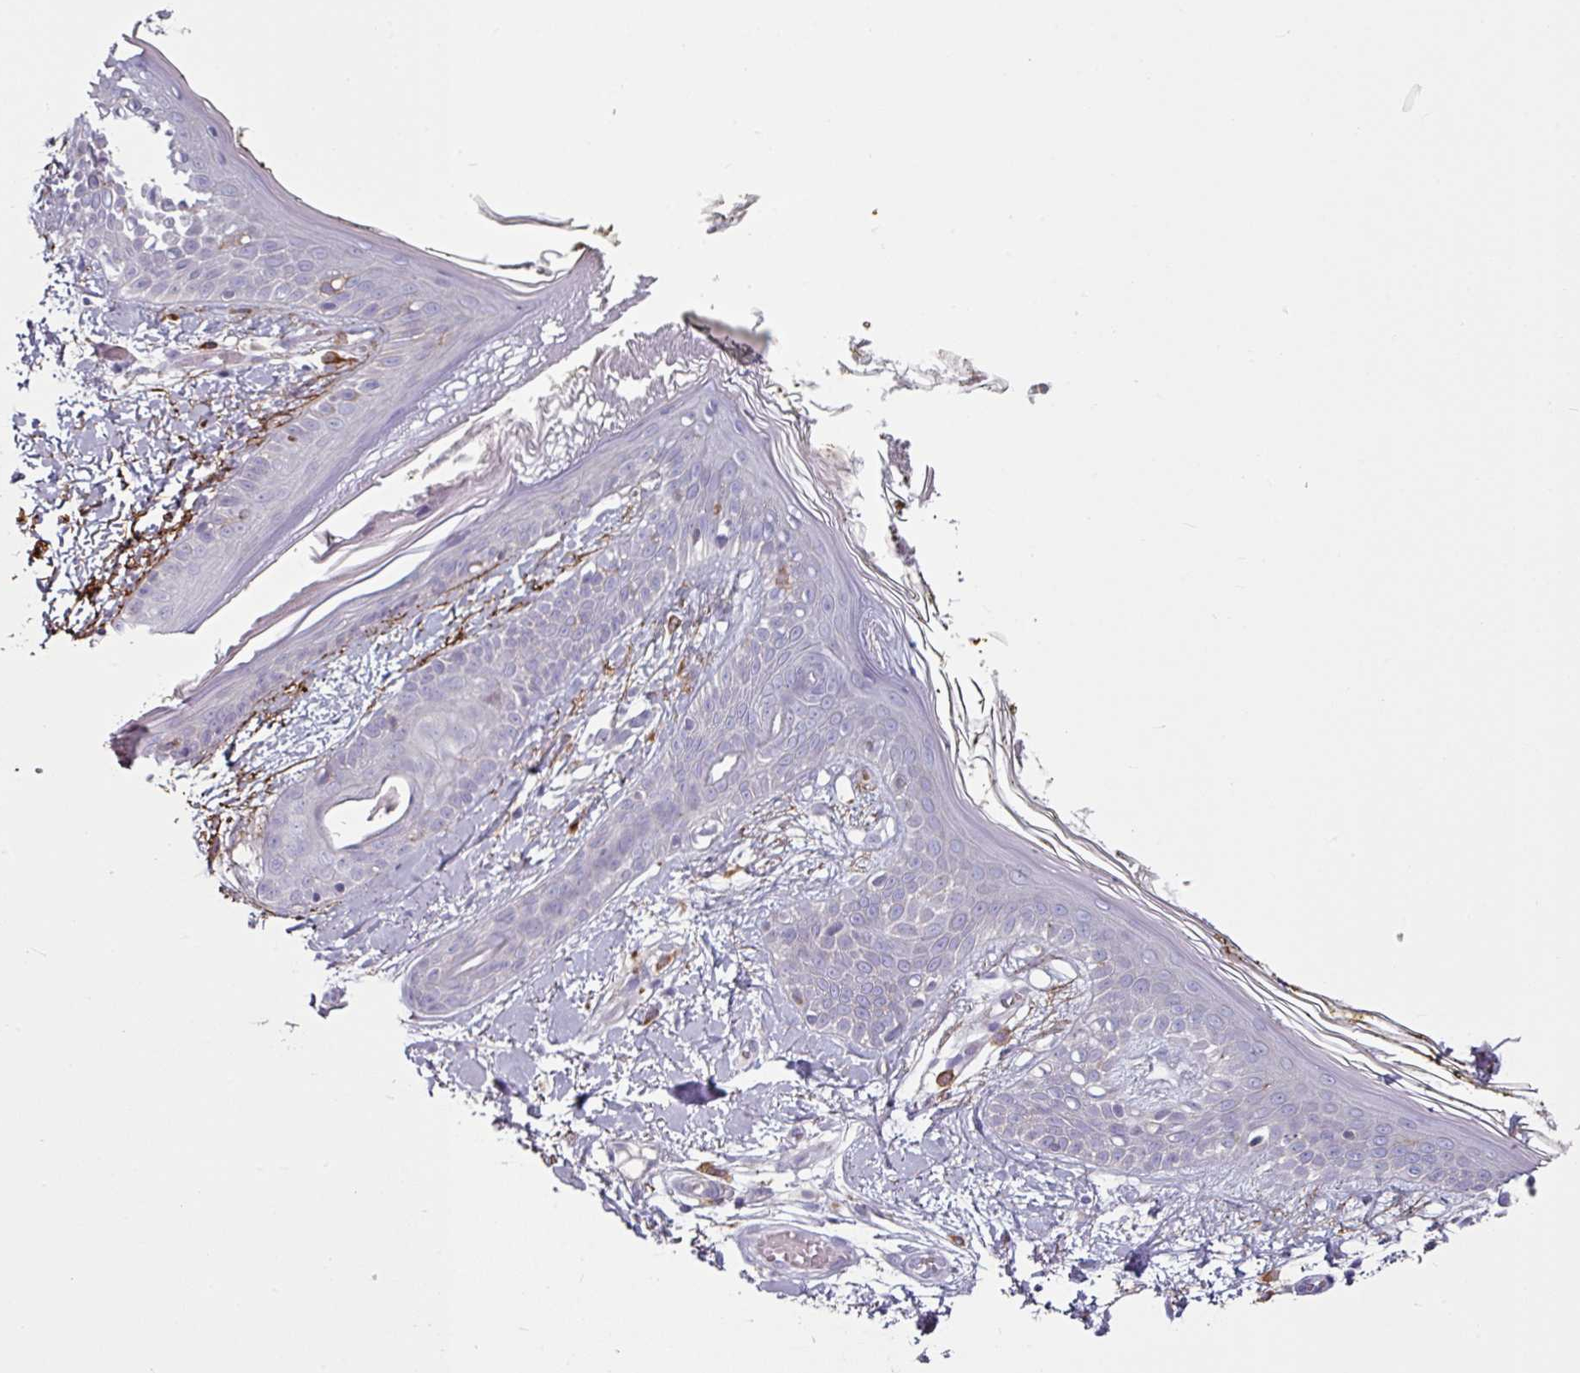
{"staining": {"intensity": "negative", "quantity": "none", "location": "none"}, "tissue": "skin", "cell_type": "Fibroblasts", "image_type": "normal", "snomed": [{"axis": "morphology", "description": "Normal tissue, NOS"}, {"axis": "topography", "description": "Skin"}], "caption": "DAB immunohistochemical staining of unremarkable human skin shows no significant expression in fibroblasts.", "gene": "MTMR14", "patient": {"sex": "female", "age": 34}}